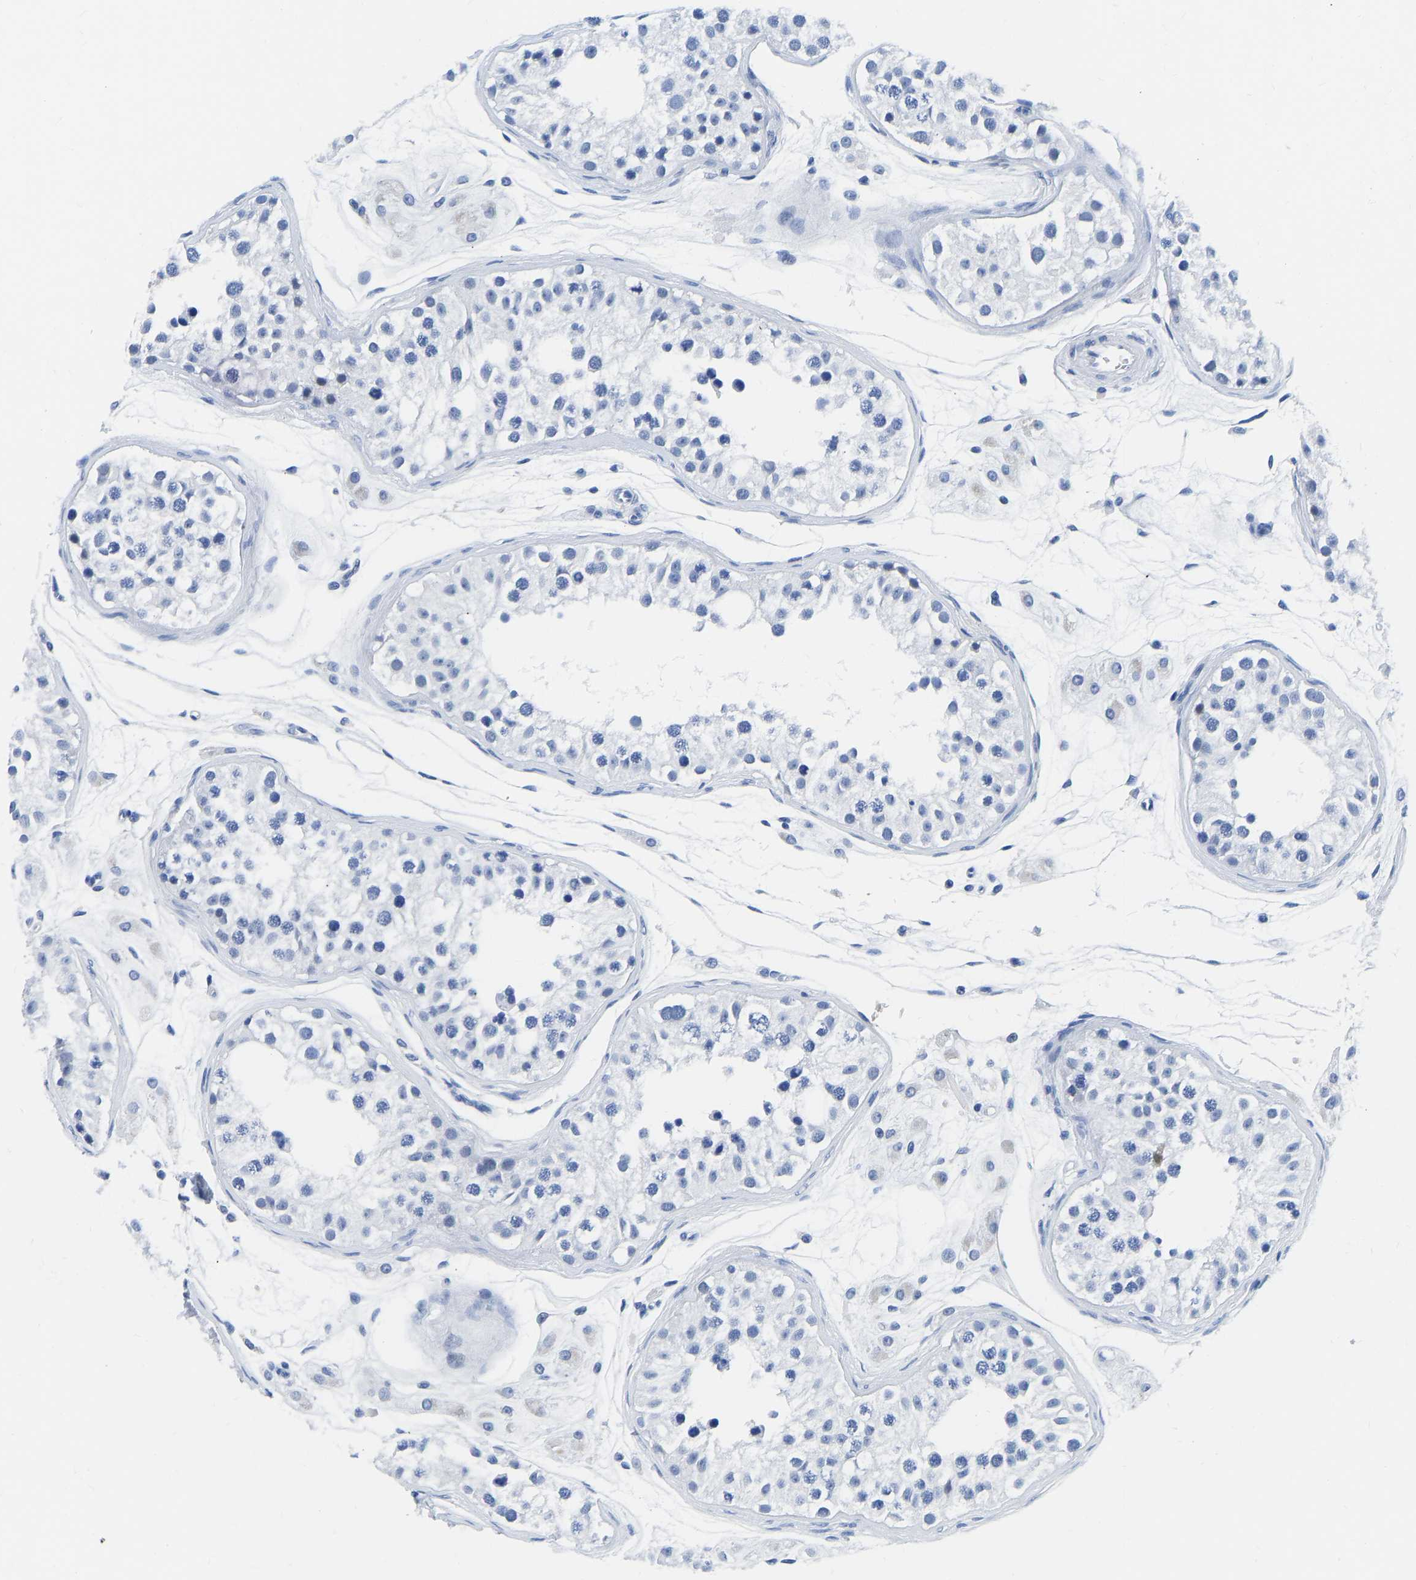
{"staining": {"intensity": "negative", "quantity": "none", "location": "none"}, "tissue": "testis", "cell_type": "Cells in seminiferous ducts", "image_type": "normal", "snomed": [{"axis": "morphology", "description": "Normal tissue, NOS"}, {"axis": "morphology", "description": "Adenocarcinoma, metastatic, NOS"}, {"axis": "topography", "description": "Testis"}], "caption": "Protein analysis of normal testis exhibits no significant staining in cells in seminiferous ducts.", "gene": "TCF7", "patient": {"sex": "male", "age": 26}}